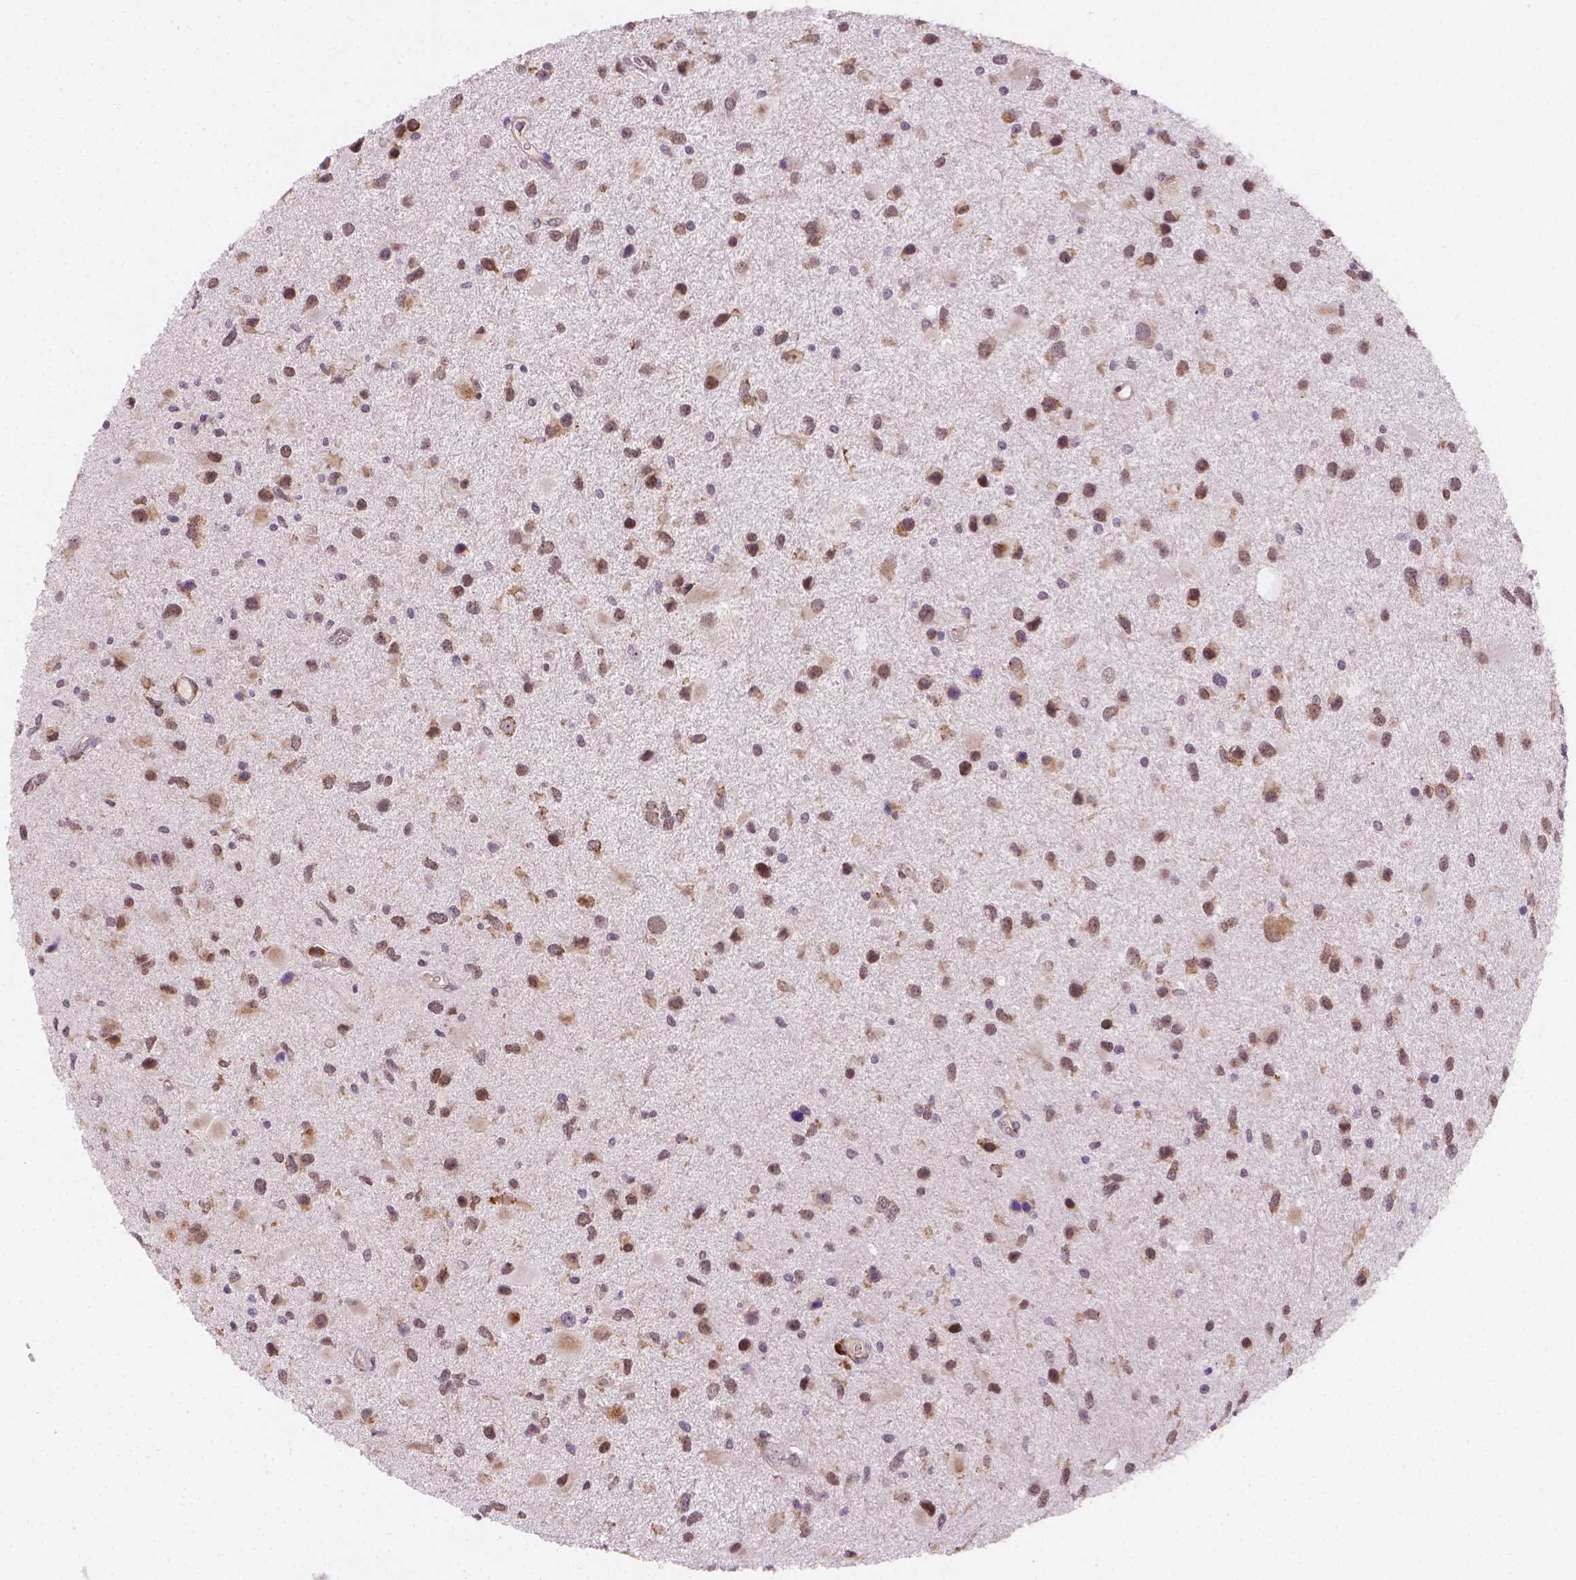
{"staining": {"intensity": "moderate", "quantity": ">75%", "location": "cytoplasmic/membranous,nuclear"}, "tissue": "glioma", "cell_type": "Tumor cells", "image_type": "cancer", "snomed": [{"axis": "morphology", "description": "Glioma, malignant, Low grade"}, {"axis": "topography", "description": "Brain"}], "caption": "There is medium levels of moderate cytoplasmic/membranous and nuclear positivity in tumor cells of malignant low-grade glioma, as demonstrated by immunohistochemical staining (brown color).", "gene": "FNIP1", "patient": {"sex": "female", "age": 32}}